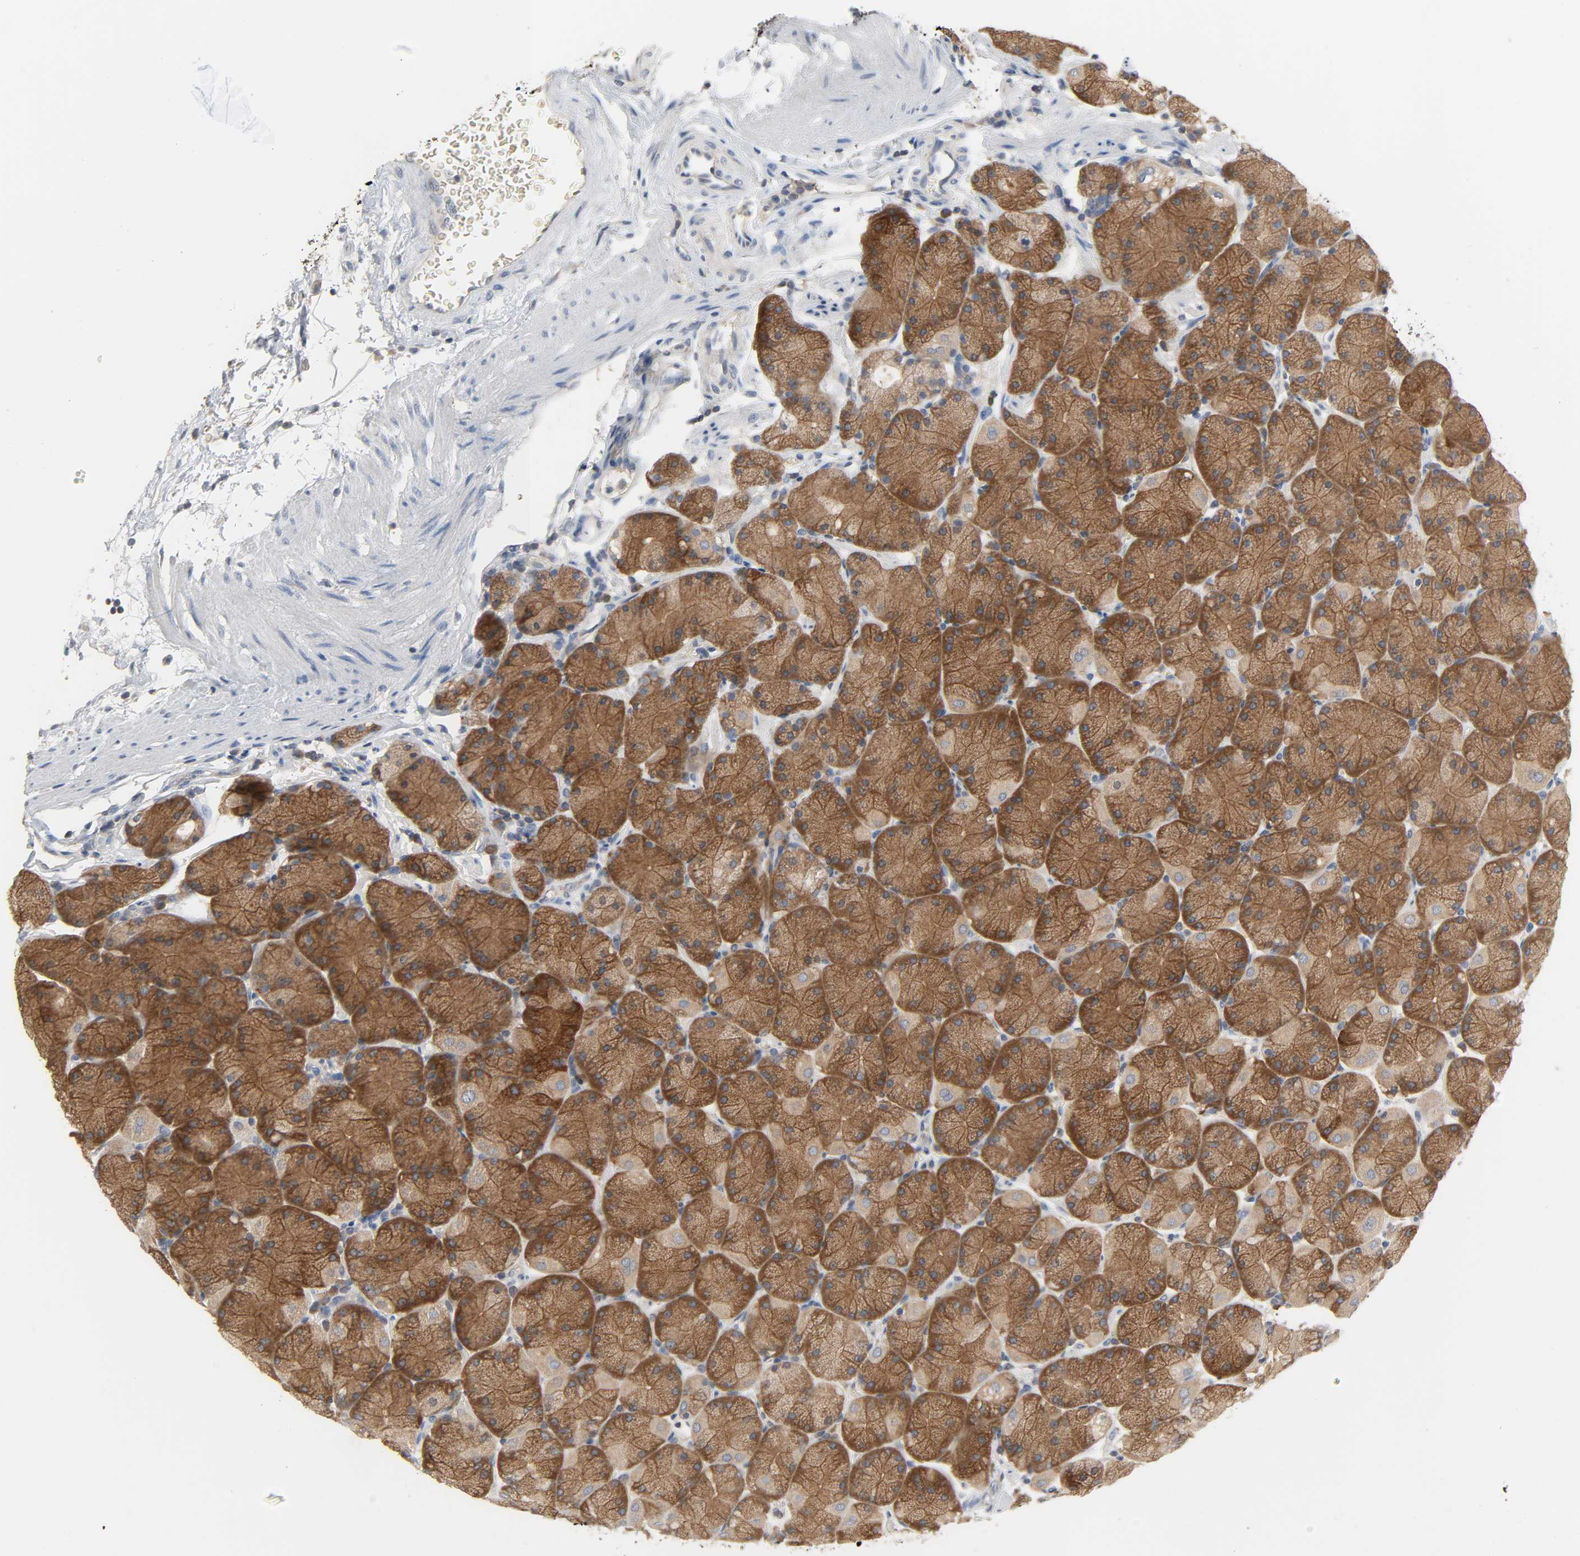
{"staining": {"intensity": "strong", "quantity": ">75%", "location": "cytoplasmic/membranous"}, "tissue": "stomach", "cell_type": "Glandular cells", "image_type": "normal", "snomed": [{"axis": "morphology", "description": "Normal tissue, NOS"}, {"axis": "topography", "description": "Stomach, upper"}, {"axis": "topography", "description": "Stomach"}], "caption": "Approximately >75% of glandular cells in unremarkable human stomach demonstrate strong cytoplasmic/membranous protein positivity as visualized by brown immunohistochemical staining.", "gene": "PLEKHA2", "patient": {"sex": "male", "age": 76}}